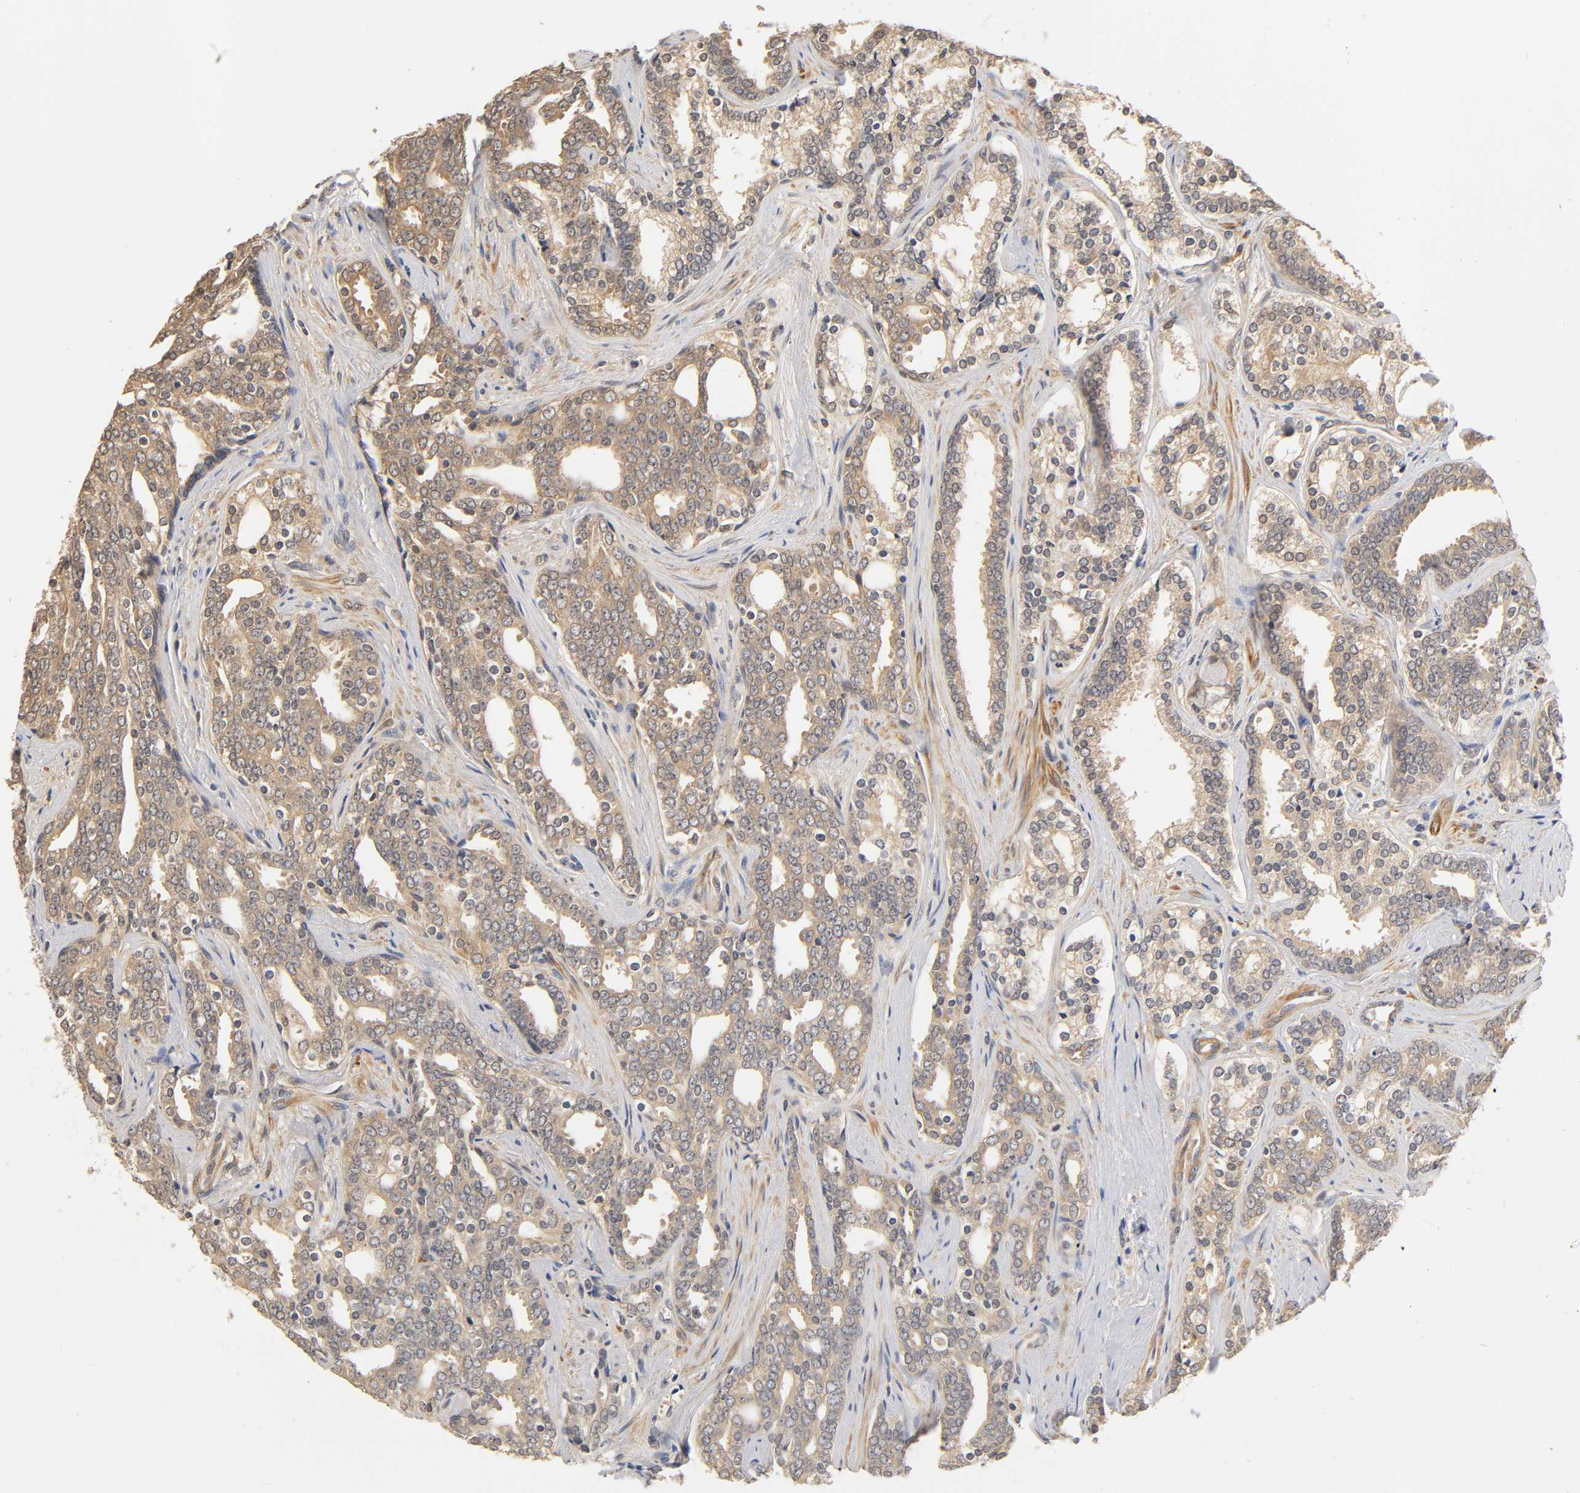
{"staining": {"intensity": "moderate", "quantity": ">75%", "location": "cytoplasmic/membranous"}, "tissue": "prostate cancer", "cell_type": "Tumor cells", "image_type": "cancer", "snomed": [{"axis": "morphology", "description": "Adenocarcinoma, High grade"}, {"axis": "topography", "description": "Prostate"}], "caption": "There is medium levels of moderate cytoplasmic/membranous expression in tumor cells of prostate adenocarcinoma (high-grade), as demonstrated by immunohistochemical staining (brown color).", "gene": "PDE5A", "patient": {"sex": "male", "age": 67}}